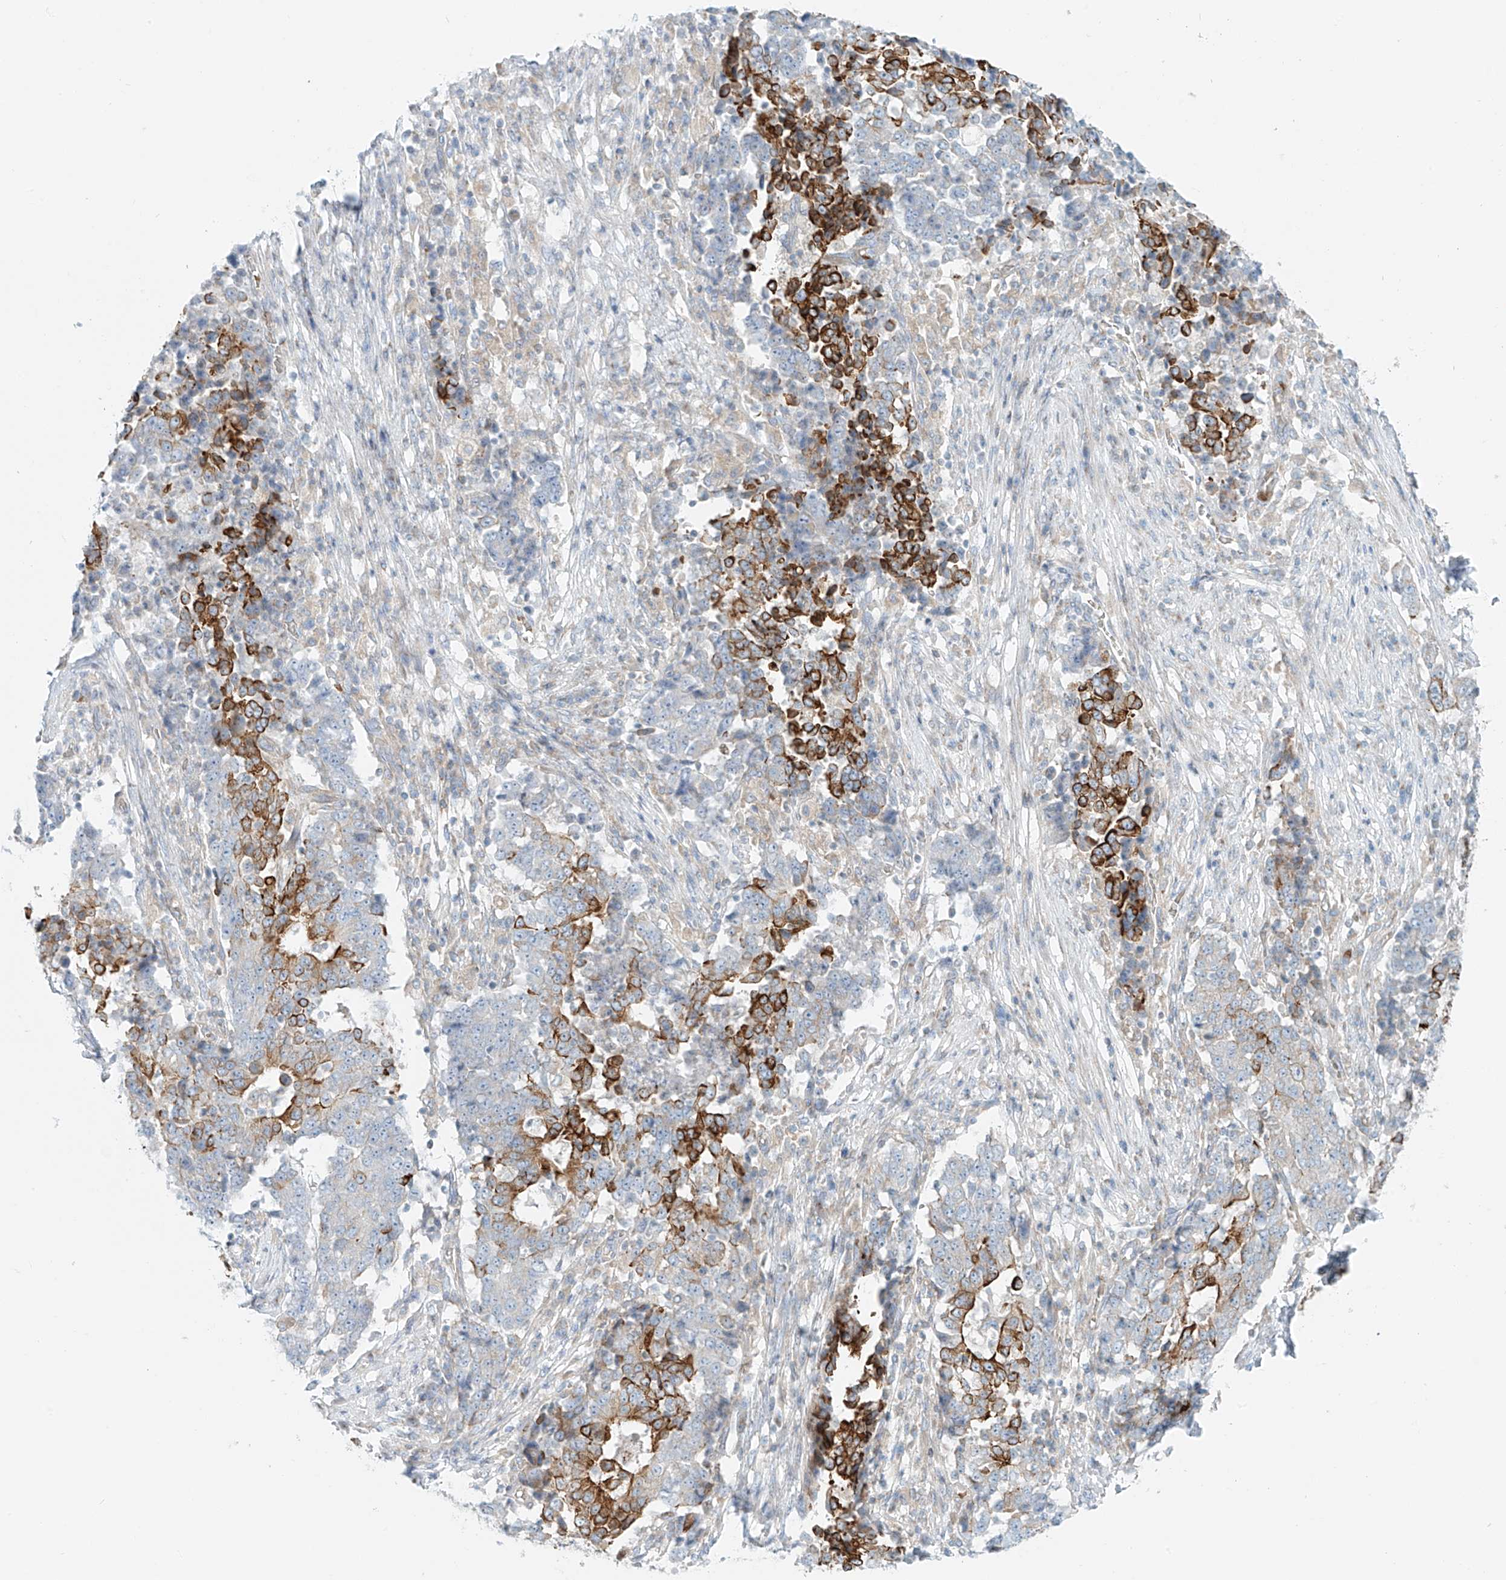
{"staining": {"intensity": "strong", "quantity": "25%-75%", "location": "cytoplasmic/membranous"}, "tissue": "stomach cancer", "cell_type": "Tumor cells", "image_type": "cancer", "snomed": [{"axis": "morphology", "description": "Adenocarcinoma, NOS"}, {"axis": "topography", "description": "Stomach"}], "caption": "An image of stomach cancer (adenocarcinoma) stained for a protein displays strong cytoplasmic/membranous brown staining in tumor cells.", "gene": "EIPR1", "patient": {"sex": "male", "age": 59}}